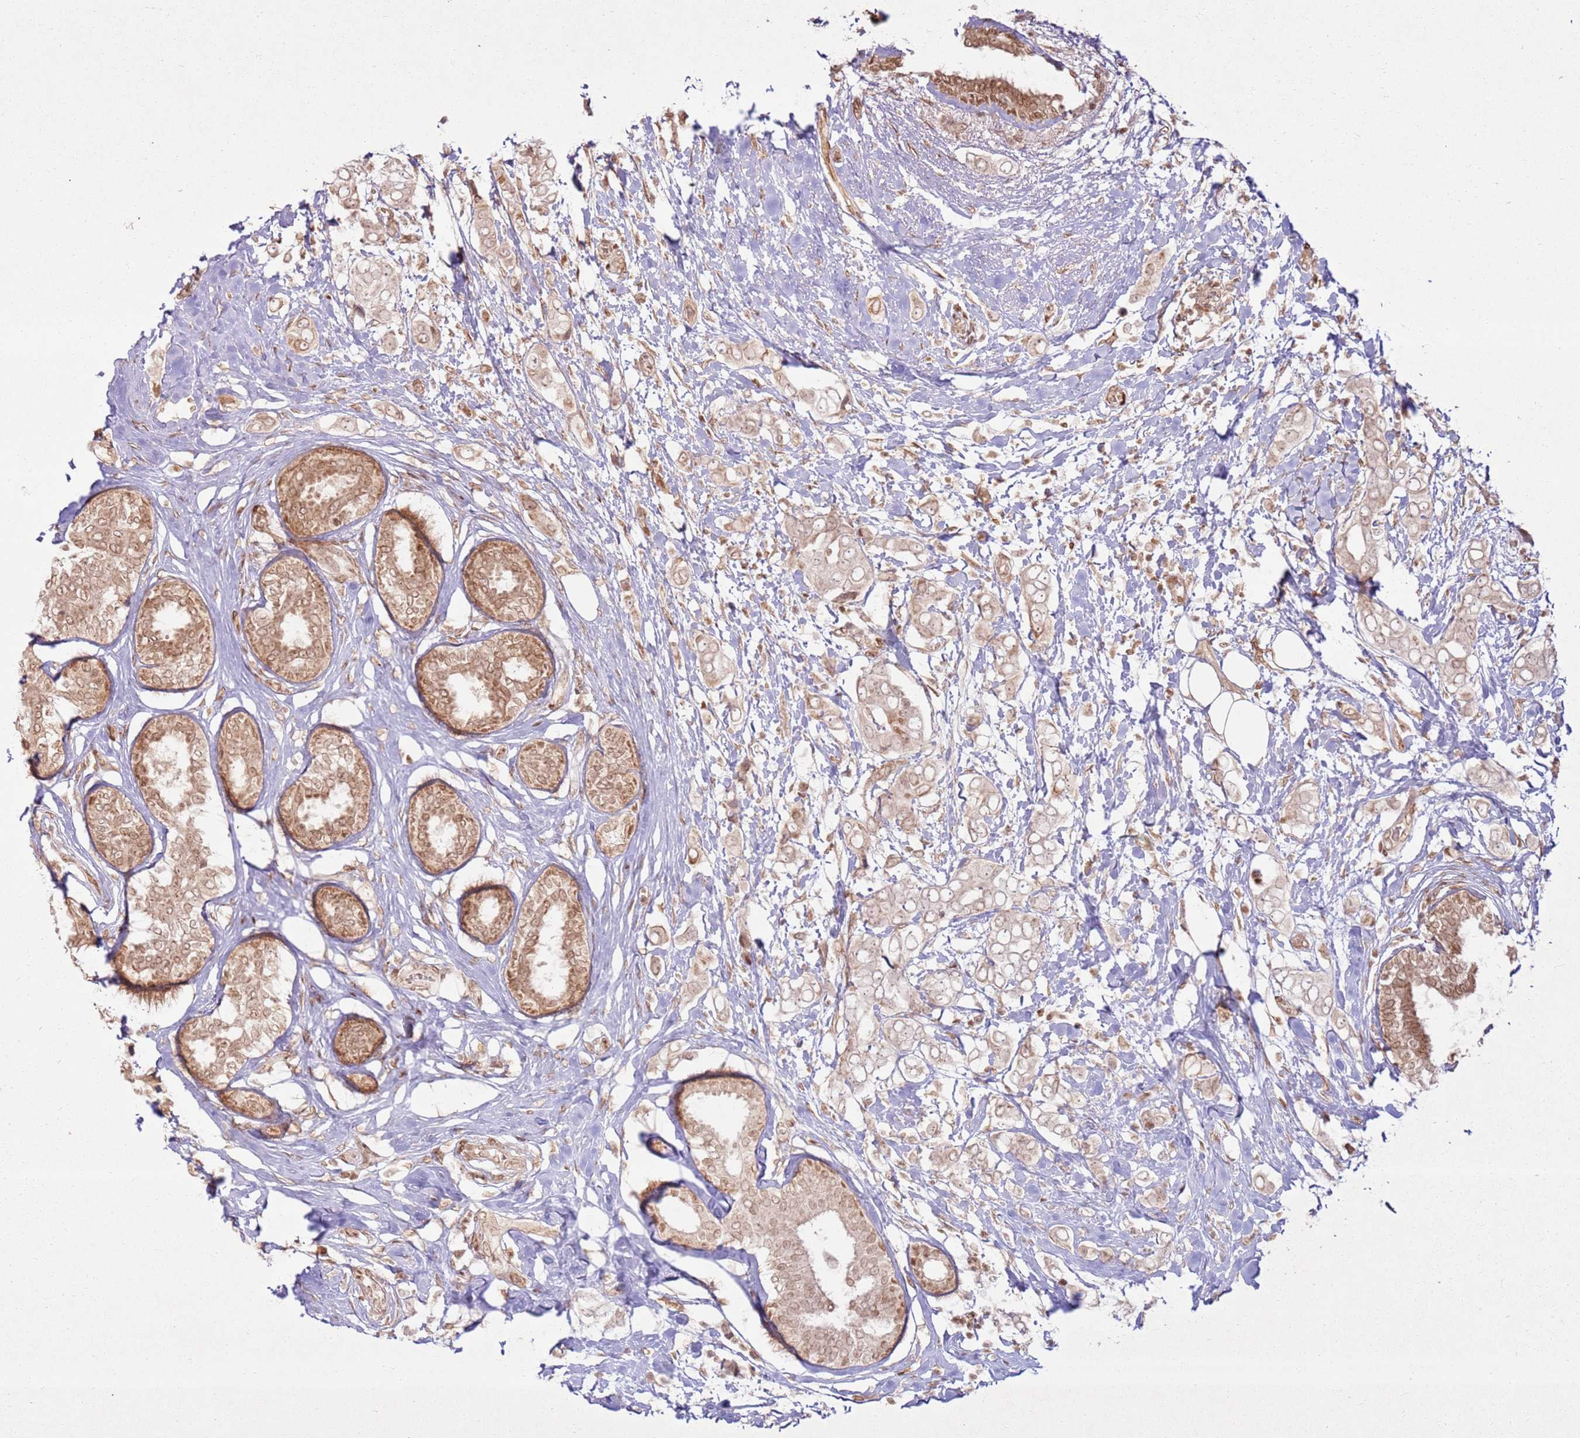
{"staining": {"intensity": "moderate", "quantity": ">75%", "location": "cytoplasmic/membranous,nuclear"}, "tissue": "breast cancer", "cell_type": "Tumor cells", "image_type": "cancer", "snomed": [{"axis": "morphology", "description": "Lobular carcinoma"}, {"axis": "topography", "description": "Breast"}], "caption": "High-power microscopy captured an IHC histopathology image of breast cancer (lobular carcinoma), revealing moderate cytoplasmic/membranous and nuclear positivity in approximately >75% of tumor cells.", "gene": "KLHL36", "patient": {"sex": "female", "age": 51}}